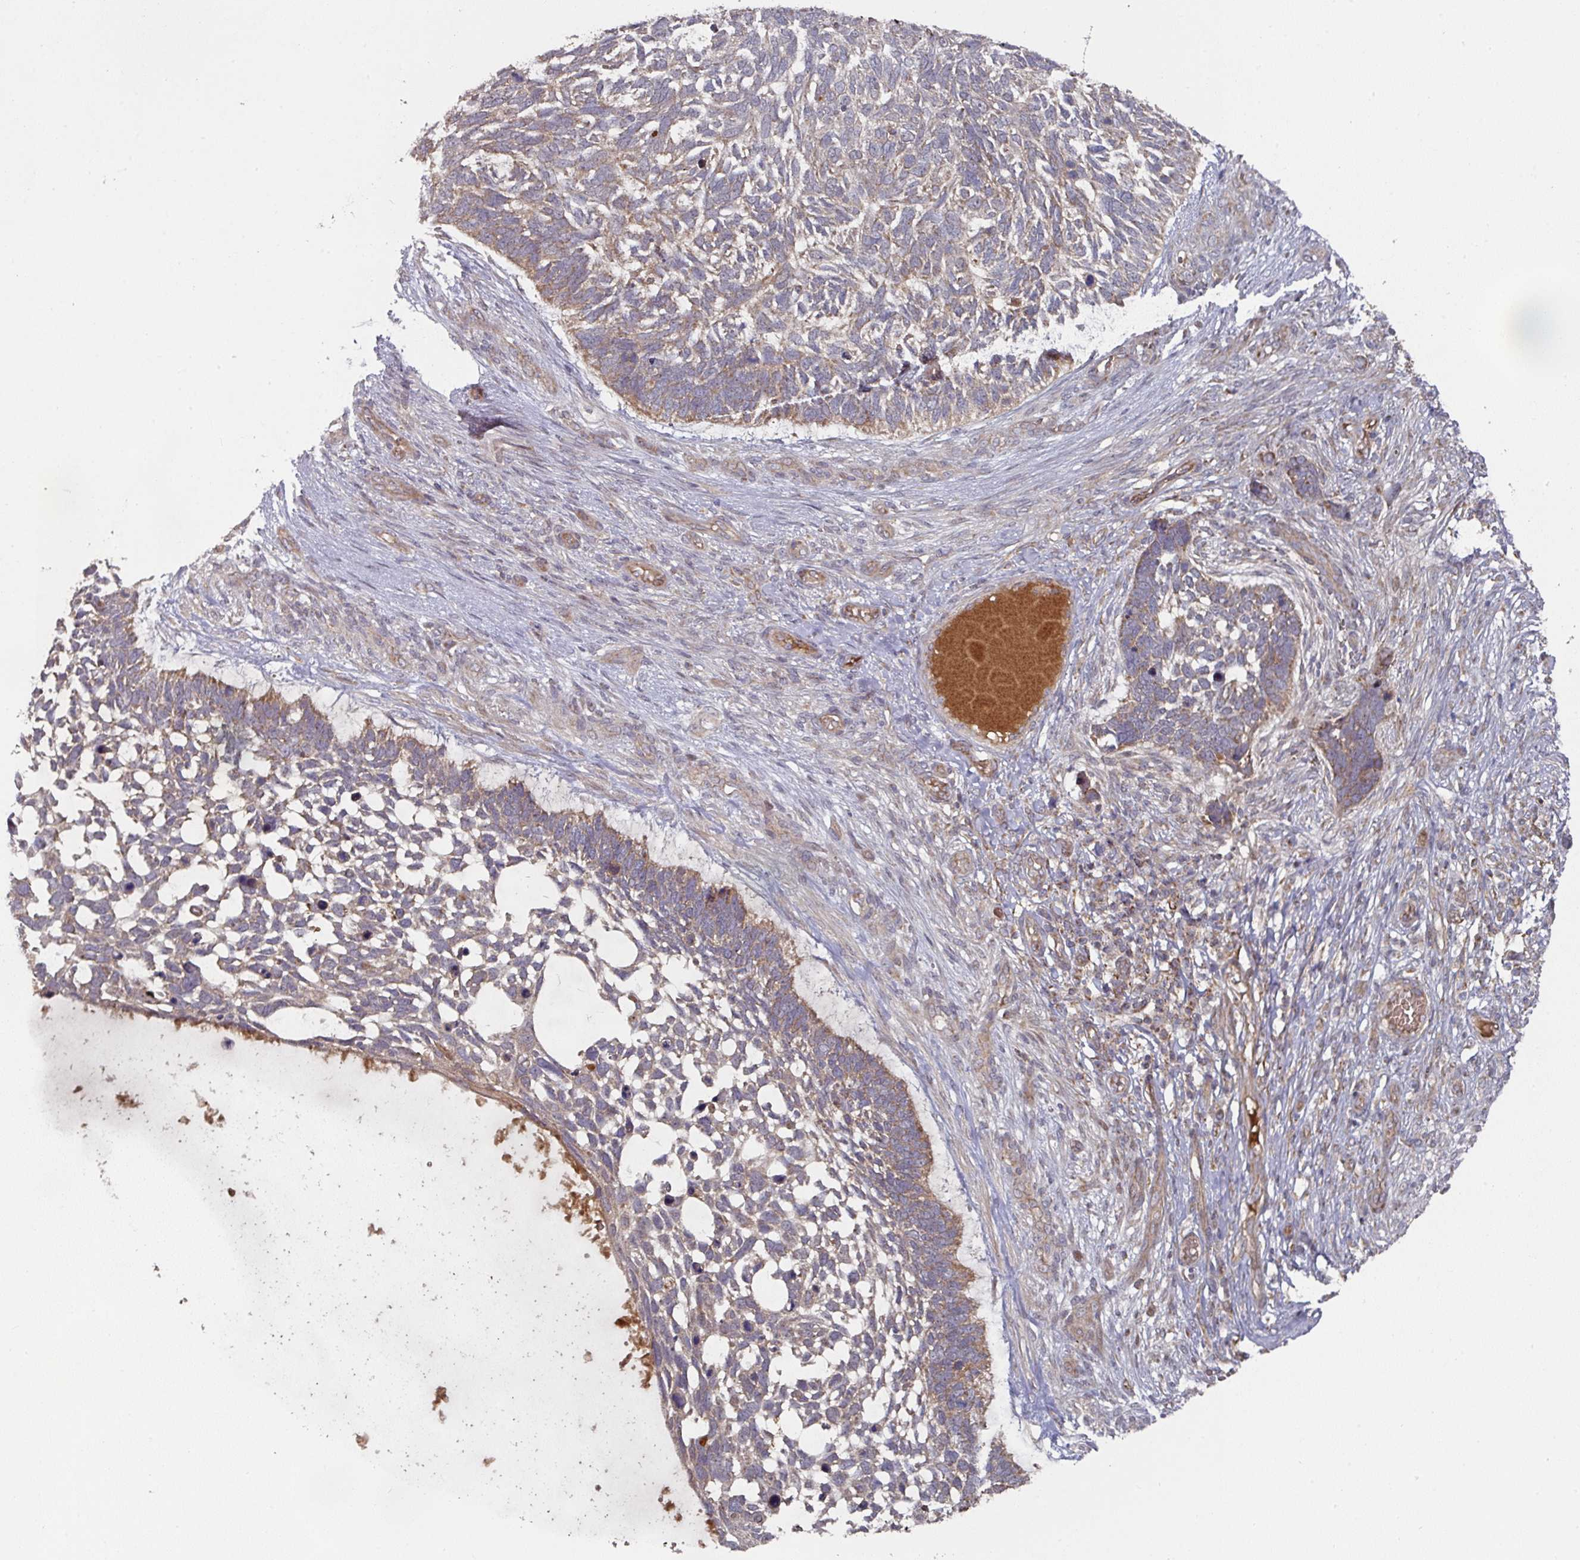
{"staining": {"intensity": "moderate", "quantity": "<25%", "location": "cytoplasmic/membranous"}, "tissue": "skin cancer", "cell_type": "Tumor cells", "image_type": "cancer", "snomed": [{"axis": "morphology", "description": "Basal cell carcinoma"}, {"axis": "topography", "description": "Skin"}], "caption": "Skin cancer stained with a brown dye demonstrates moderate cytoplasmic/membranous positive positivity in approximately <25% of tumor cells.", "gene": "DNAJC7", "patient": {"sex": "male", "age": 88}}